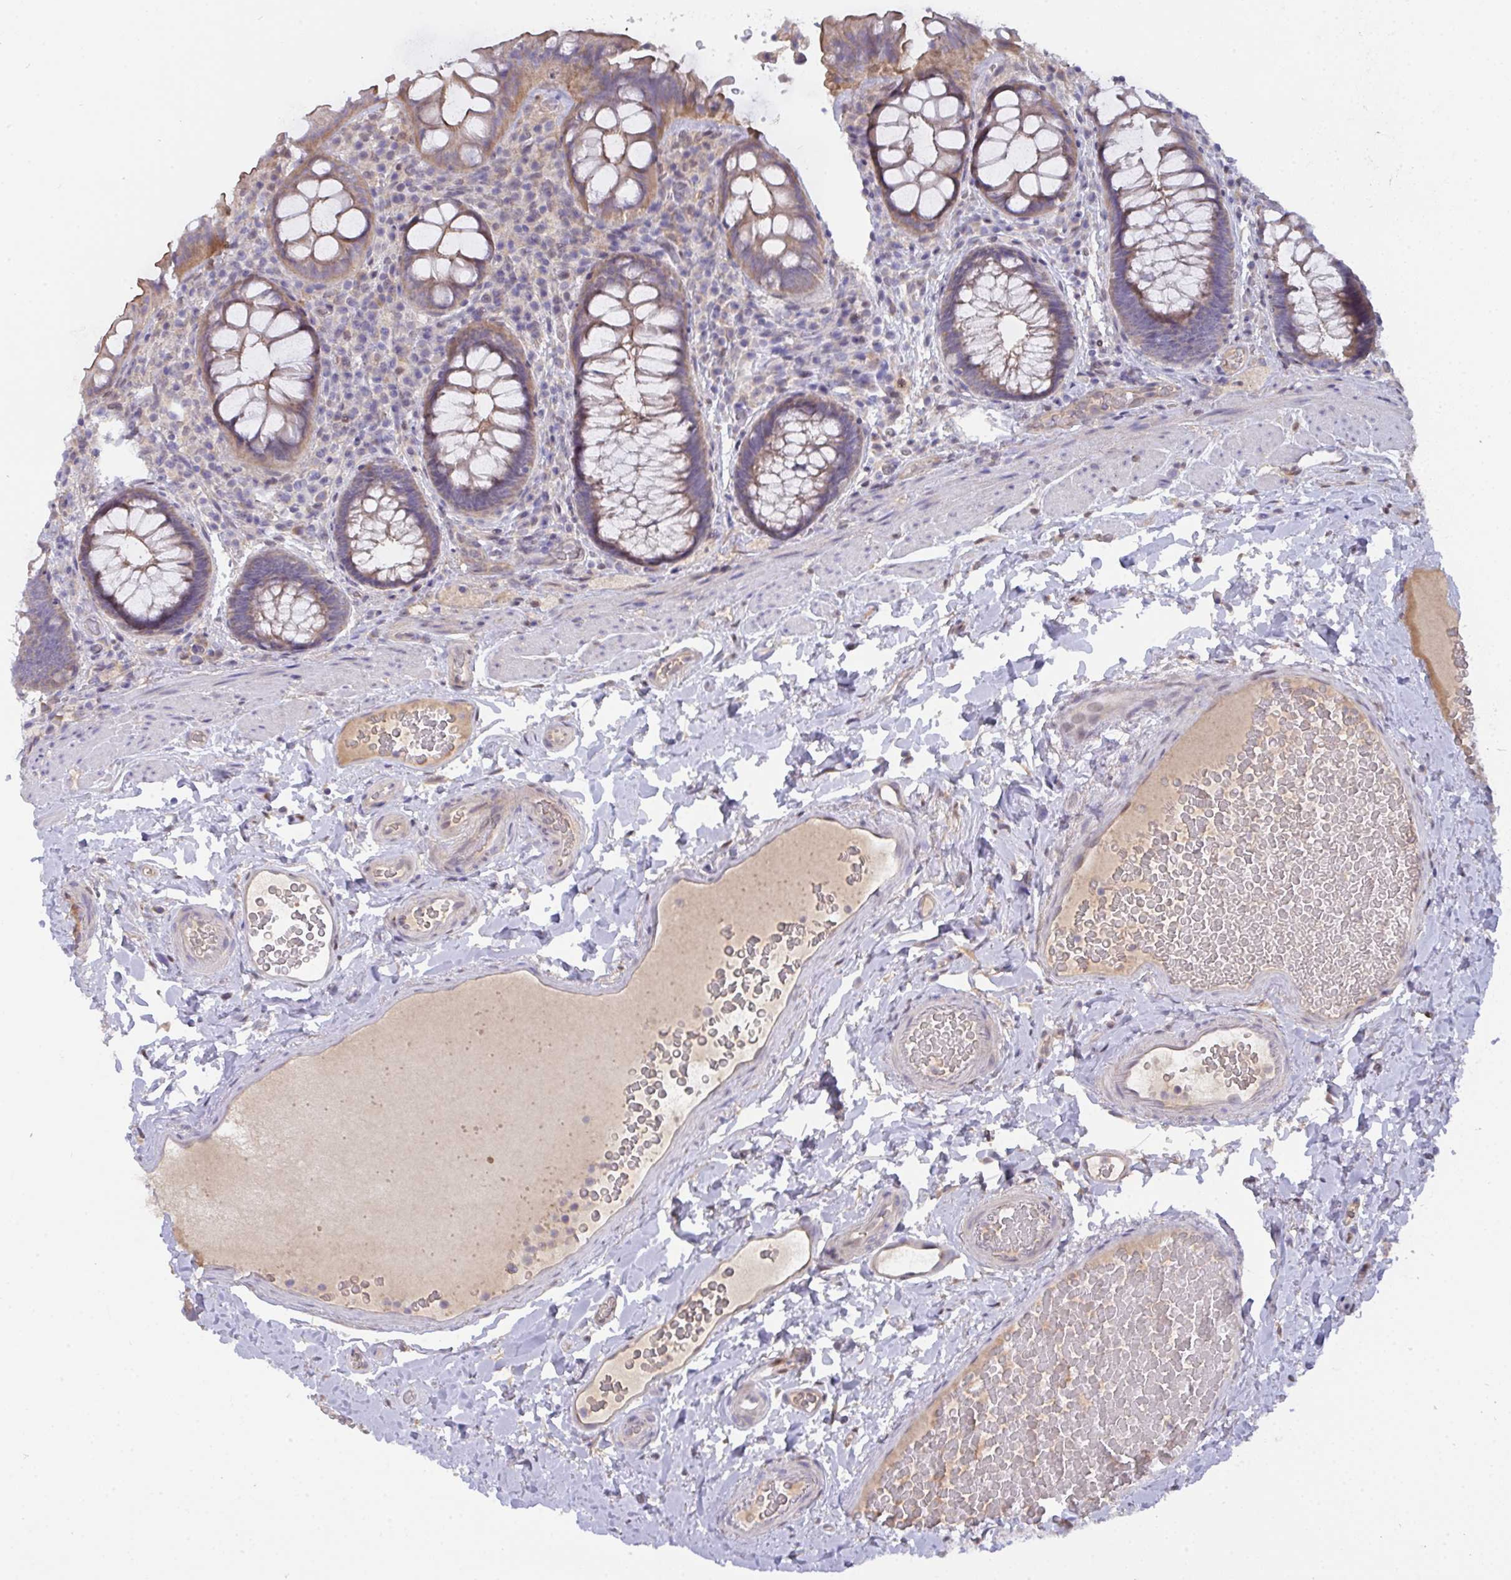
{"staining": {"intensity": "moderate", "quantity": ">75%", "location": "cytoplasmic/membranous"}, "tissue": "rectum", "cell_type": "Glandular cells", "image_type": "normal", "snomed": [{"axis": "morphology", "description": "Normal tissue, NOS"}, {"axis": "topography", "description": "Rectum"}], "caption": "Immunohistochemistry (DAB (3,3'-diaminobenzidine)) staining of benign human rectum shows moderate cytoplasmic/membranous protein expression in approximately >75% of glandular cells.", "gene": "L3HYPDH", "patient": {"sex": "female", "age": 69}}